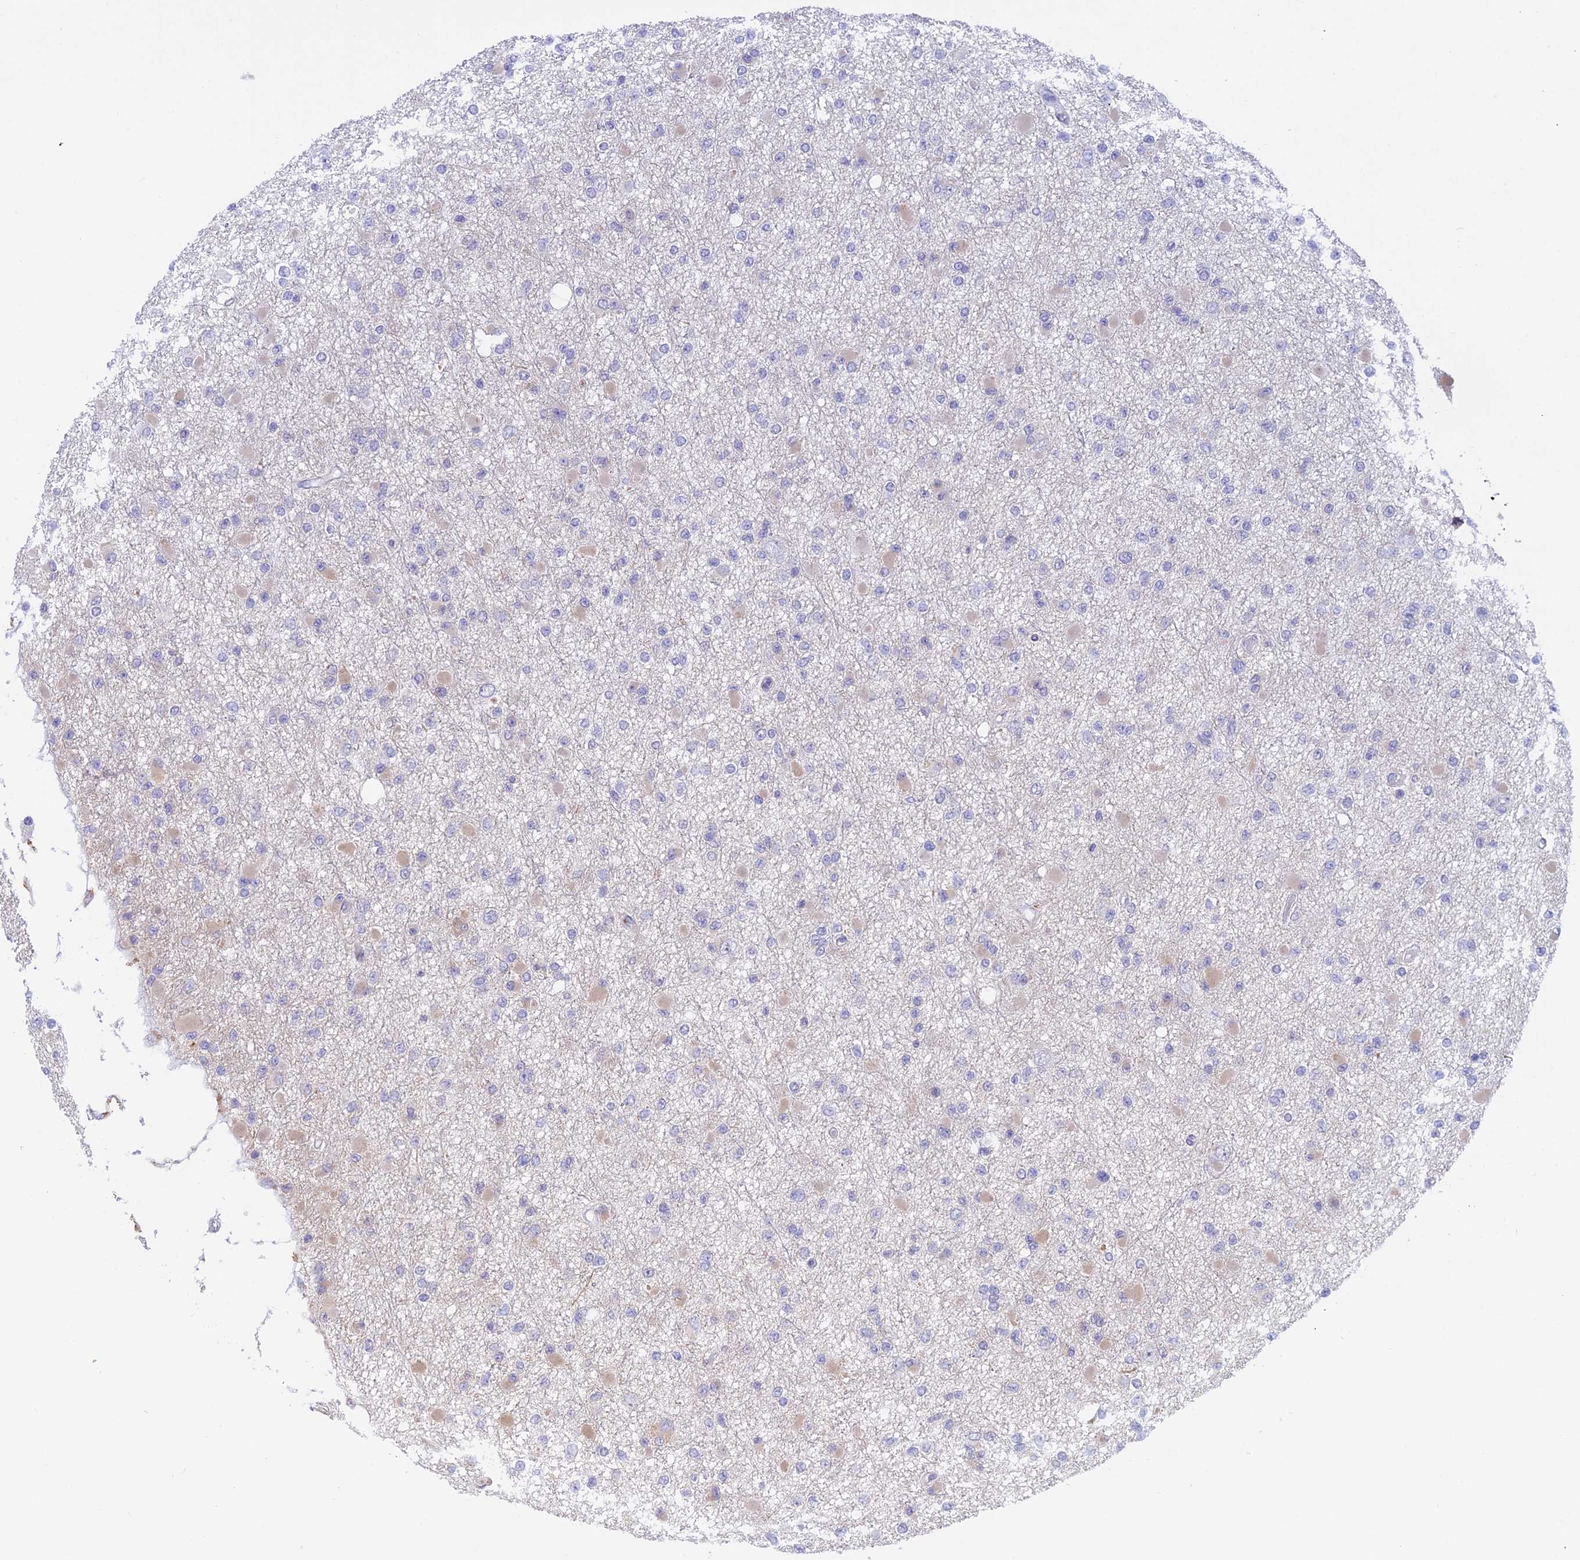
{"staining": {"intensity": "negative", "quantity": "none", "location": "none"}, "tissue": "glioma", "cell_type": "Tumor cells", "image_type": "cancer", "snomed": [{"axis": "morphology", "description": "Glioma, malignant, Low grade"}, {"axis": "topography", "description": "Brain"}], "caption": "Micrograph shows no significant protein staining in tumor cells of malignant low-grade glioma.", "gene": "POLR2C", "patient": {"sex": "female", "age": 22}}